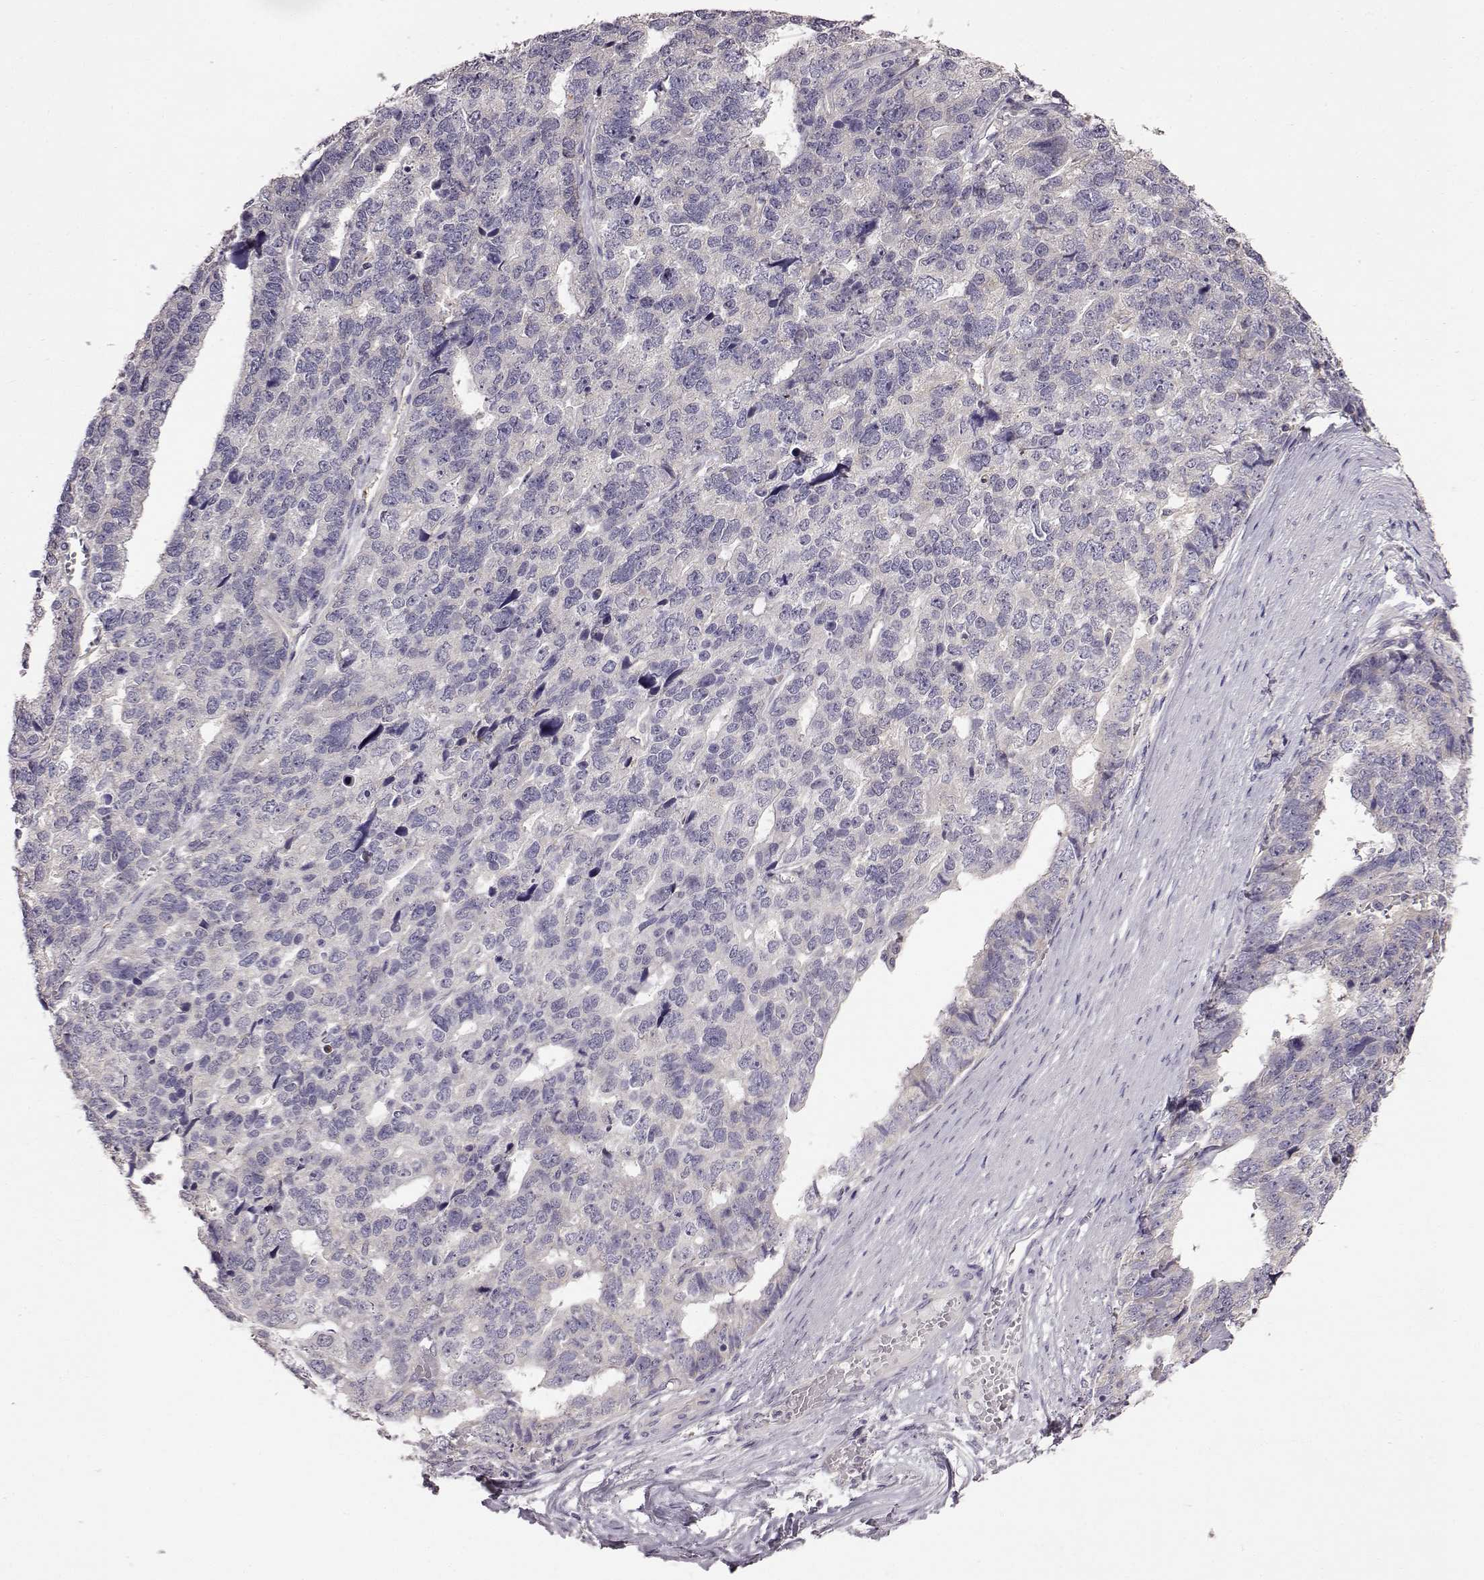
{"staining": {"intensity": "negative", "quantity": "none", "location": "none"}, "tissue": "stomach cancer", "cell_type": "Tumor cells", "image_type": "cancer", "snomed": [{"axis": "morphology", "description": "Adenocarcinoma, NOS"}, {"axis": "topography", "description": "Stomach"}], "caption": "Stomach cancer (adenocarcinoma) stained for a protein using immunohistochemistry displays no positivity tumor cells.", "gene": "ADGRG2", "patient": {"sex": "male", "age": 69}}